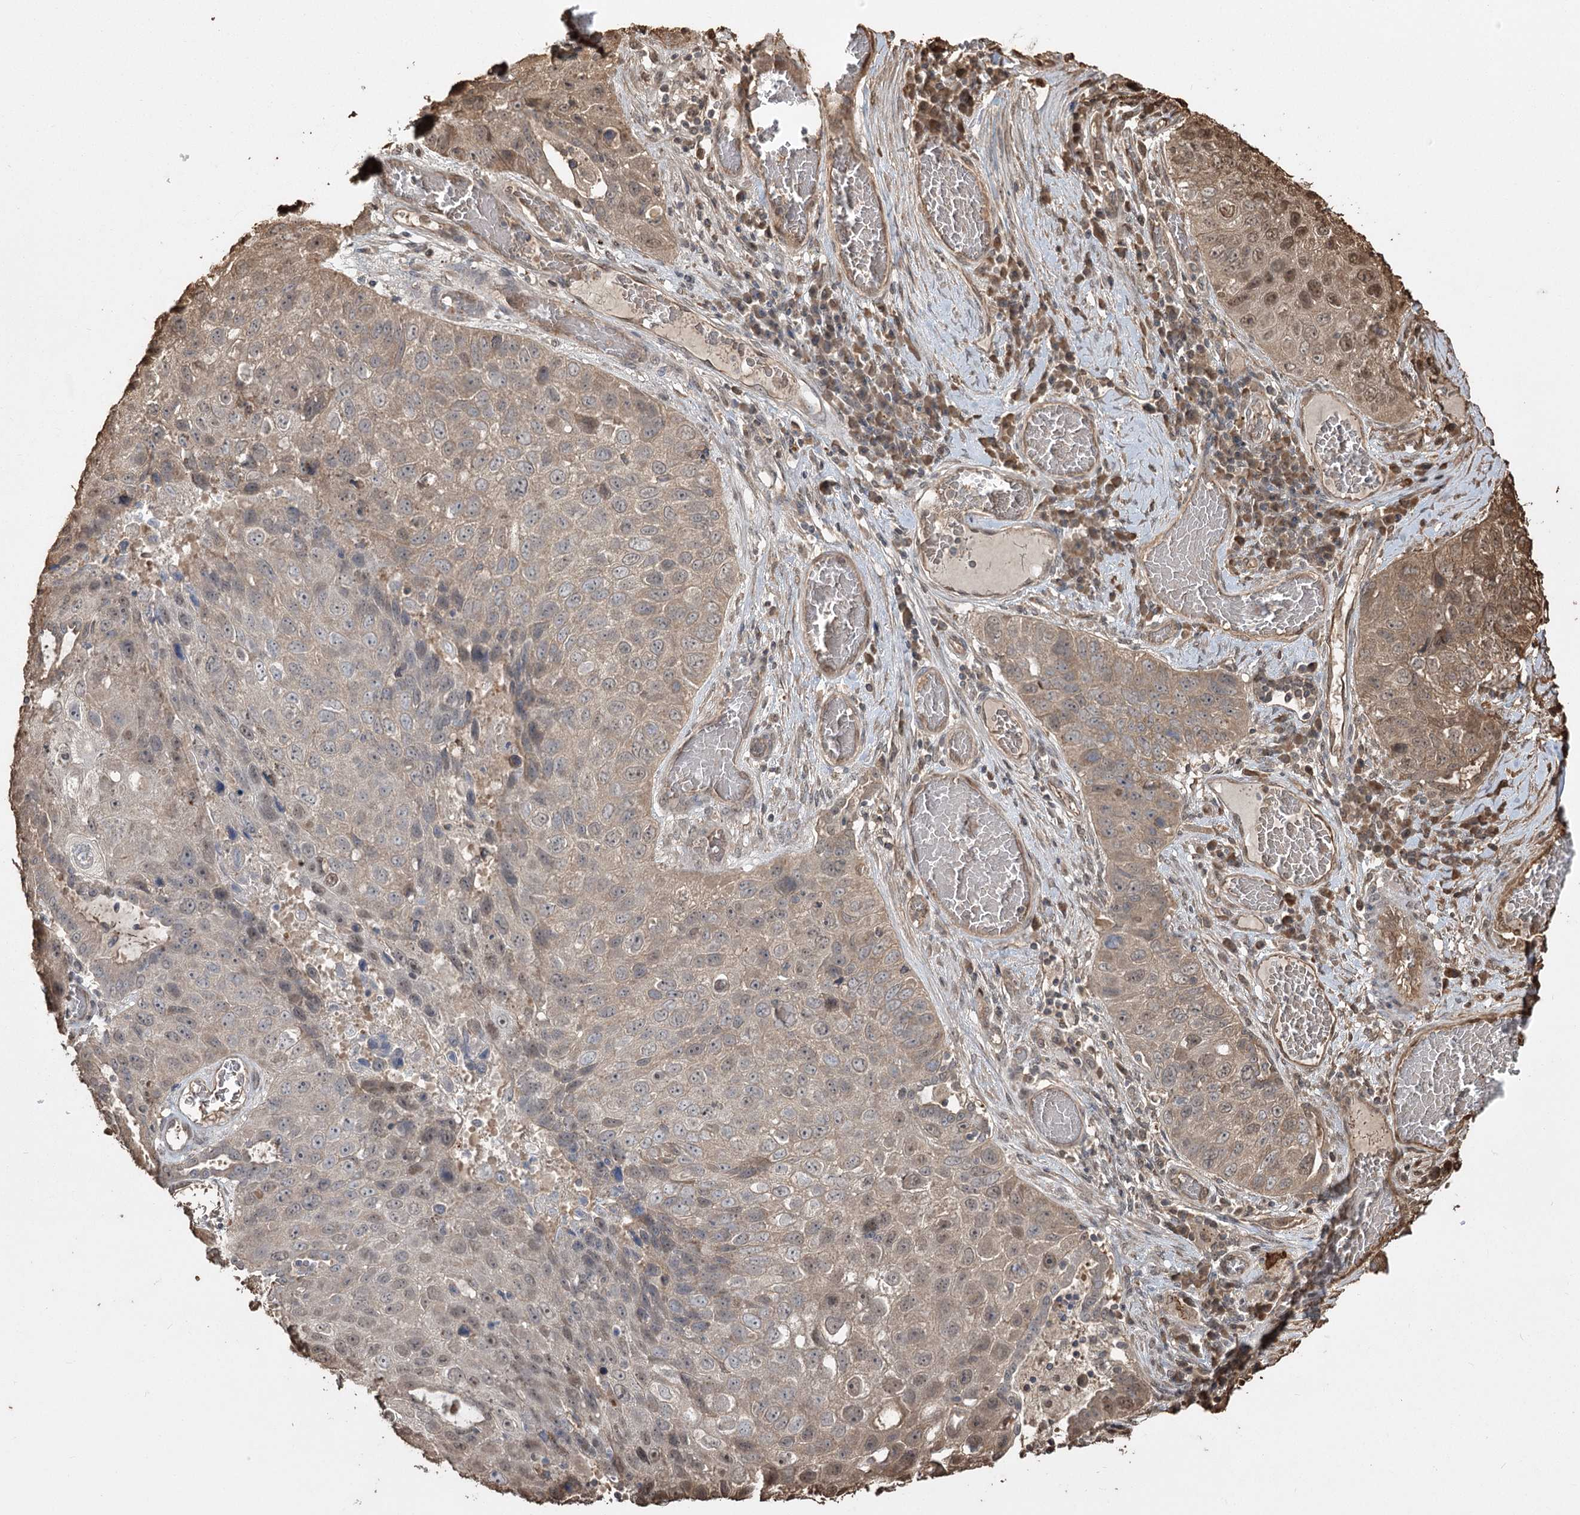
{"staining": {"intensity": "moderate", "quantity": "<25%", "location": "nuclear"}, "tissue": "lung cancer", "cell_type": "Tumor cells", "image_type": "cancer", "snomed": [{"axis": "morphology", "description": "Squamous cell carcinoma, NOS"}, {"axis": "topography", "description": "Lung"}], "caption": "The image displays immunohistochemical staining of lung squamous cell carcinoma. There is moderate nuclear positivity is seen in about <25% of tumor cells.", "gene": "PLCH1", "patient": {"sex": "male", "age": 61}}